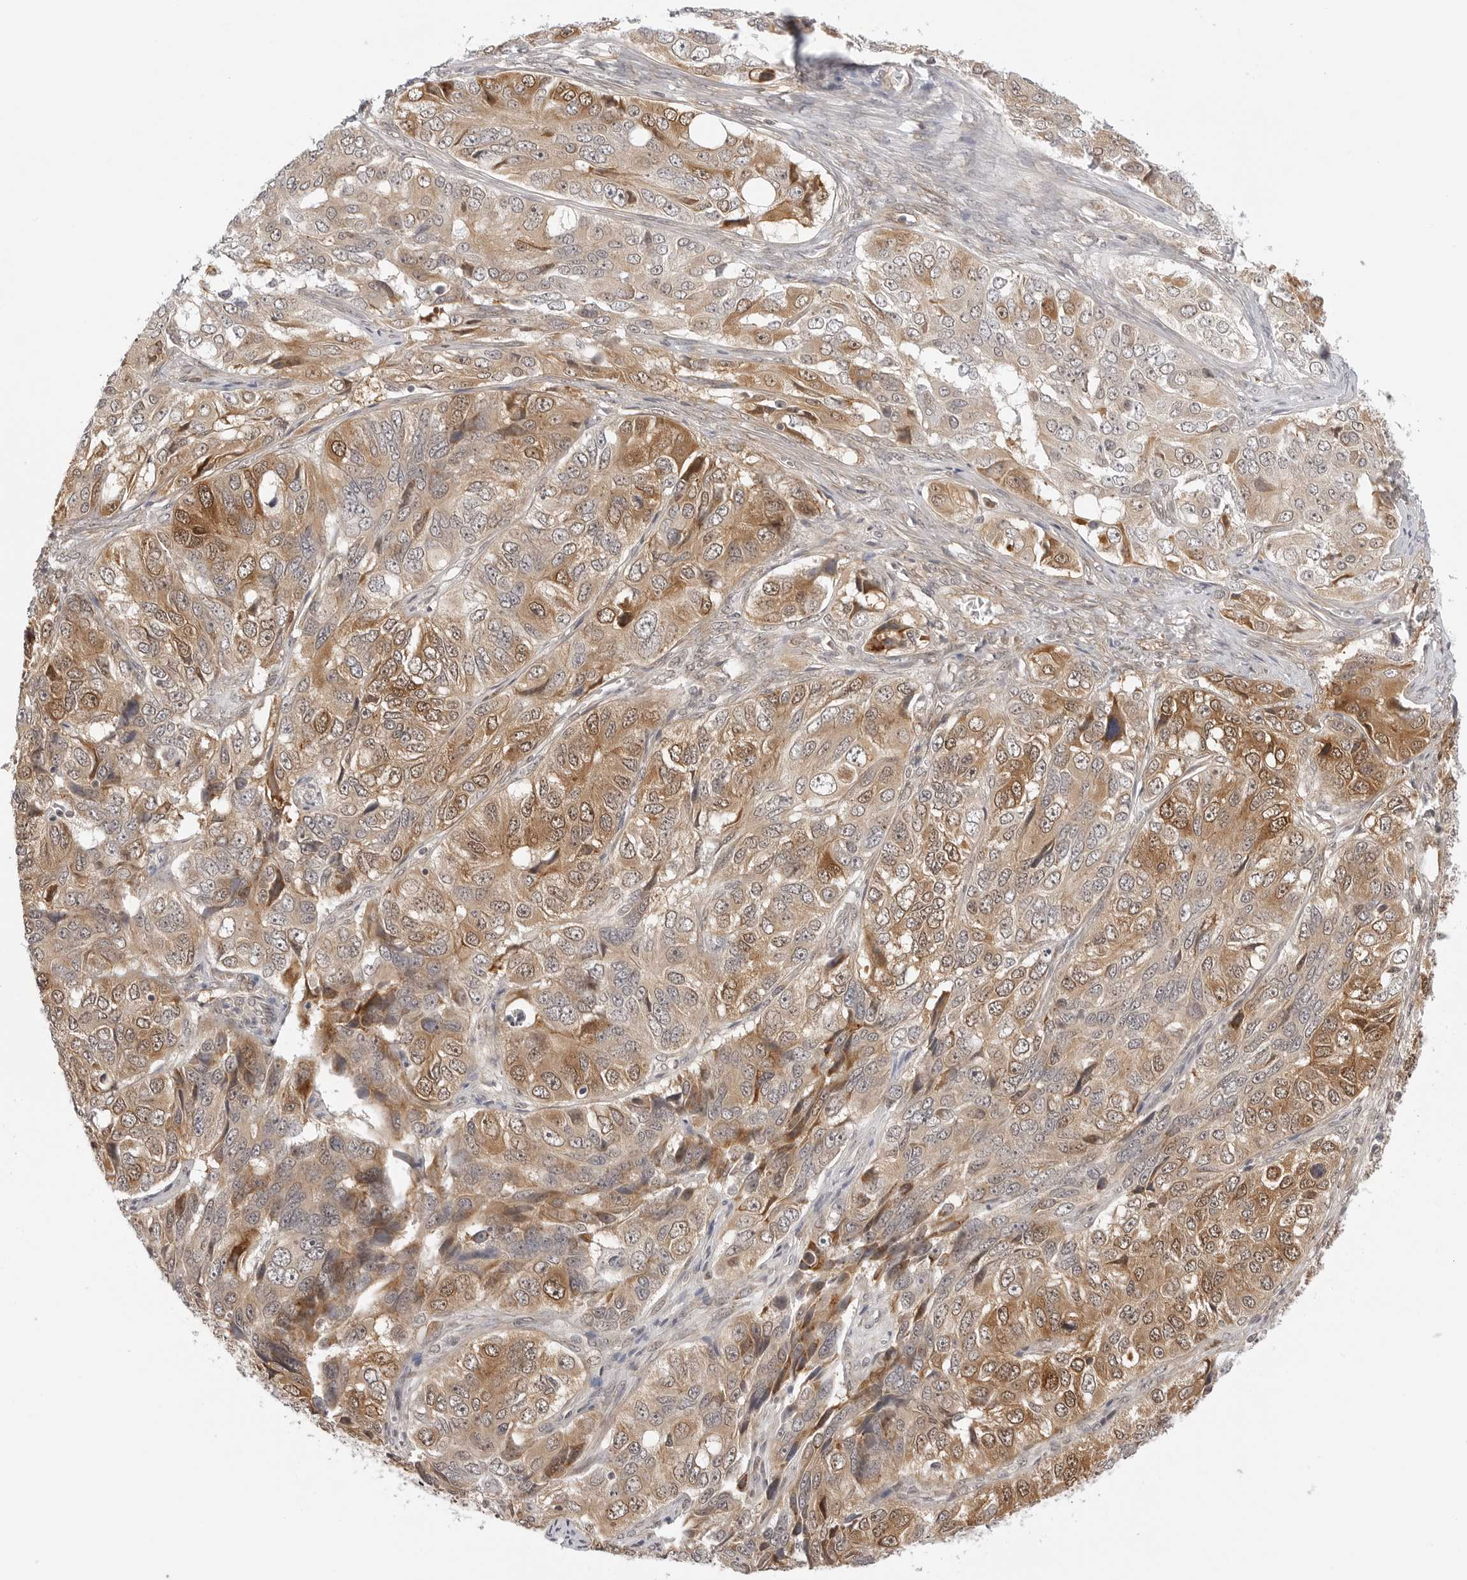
{"staining": {"intensity": "moderate", "quantity": ">75%", "location": "cytoplasmic/membranous,nuclear"}, "tissue": "ovarian cancer", "cell_type": "Tumor cells", "image_type": "cancer", "snomed": [{"axis": "morphology", "description": "Carcinoma, endometroid"}, {"axis": "topography", "description": "Ovary"}], "caption": "A brown stain highlights moderate cytoplasmic/membranous and nuclear expression of a protein in endometroid carcinoma (ovarian) tumor cells.", "gene": "TCP1", "patient": {"sex": "female", "age": 51}}